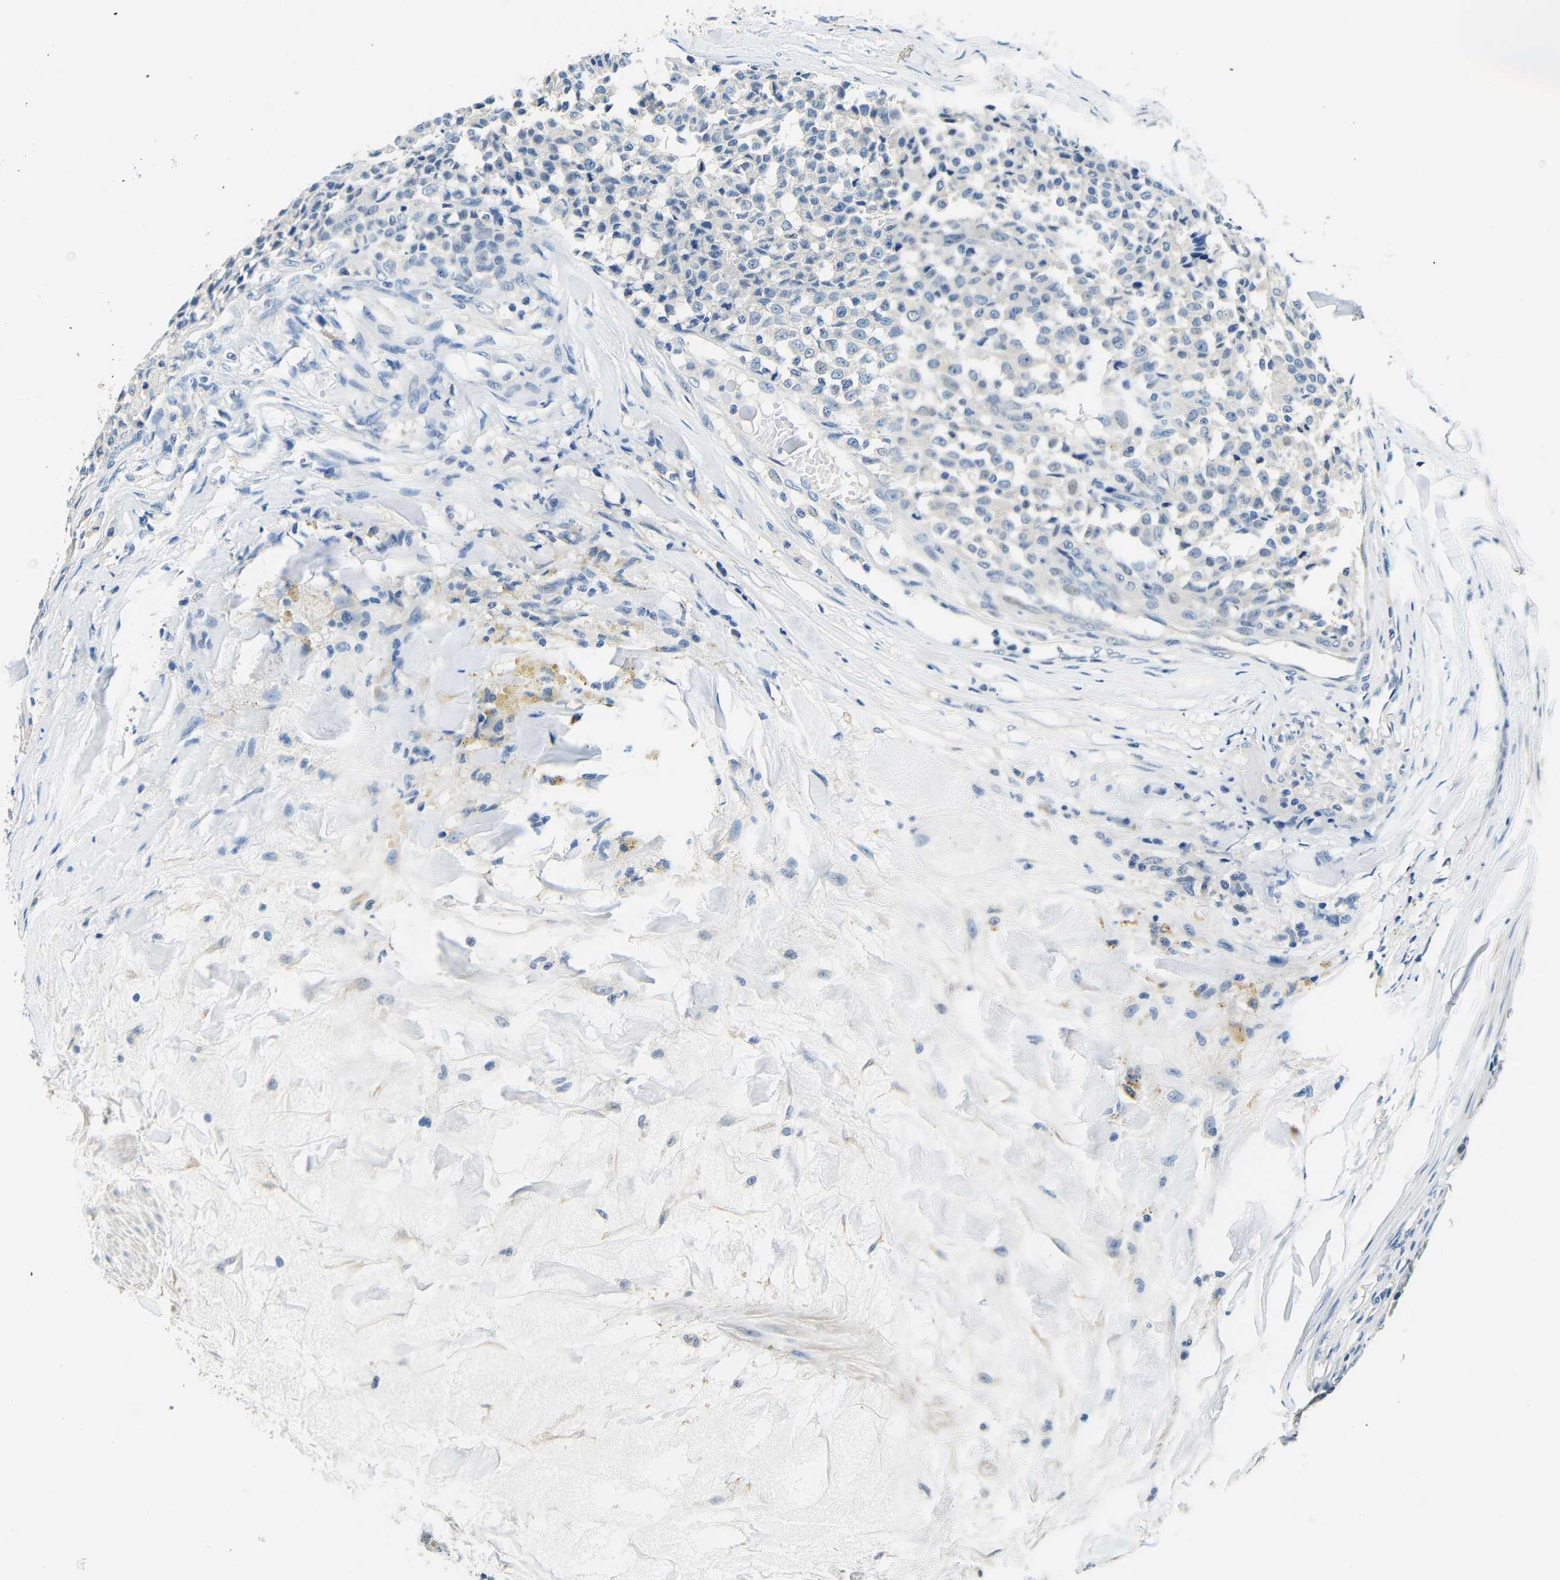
{"staining": {"intensity": "negative", "quantity": "none", "location": "none"}, "tissue": "testis cancer", "cell_type": "Tumor cells", "image_type": "cancer", "snomed": [{"axis": "morphology", "description": "Seminoma, NOS"}, {"axis": "topography", "description": "Testis"}], "caption": "DAB (3,3'-diaminobenzidine) immunohistochemical staining of human seminoma (testis) shows no significant positivity in tumor cells. (Stains: DAB immunohistochemistry with hematoxylin counter stain, Microscopy: brightfield microscopy at high magnification).", "gene": "FMO5", "patient": {"sex": "male", "age": 59}}